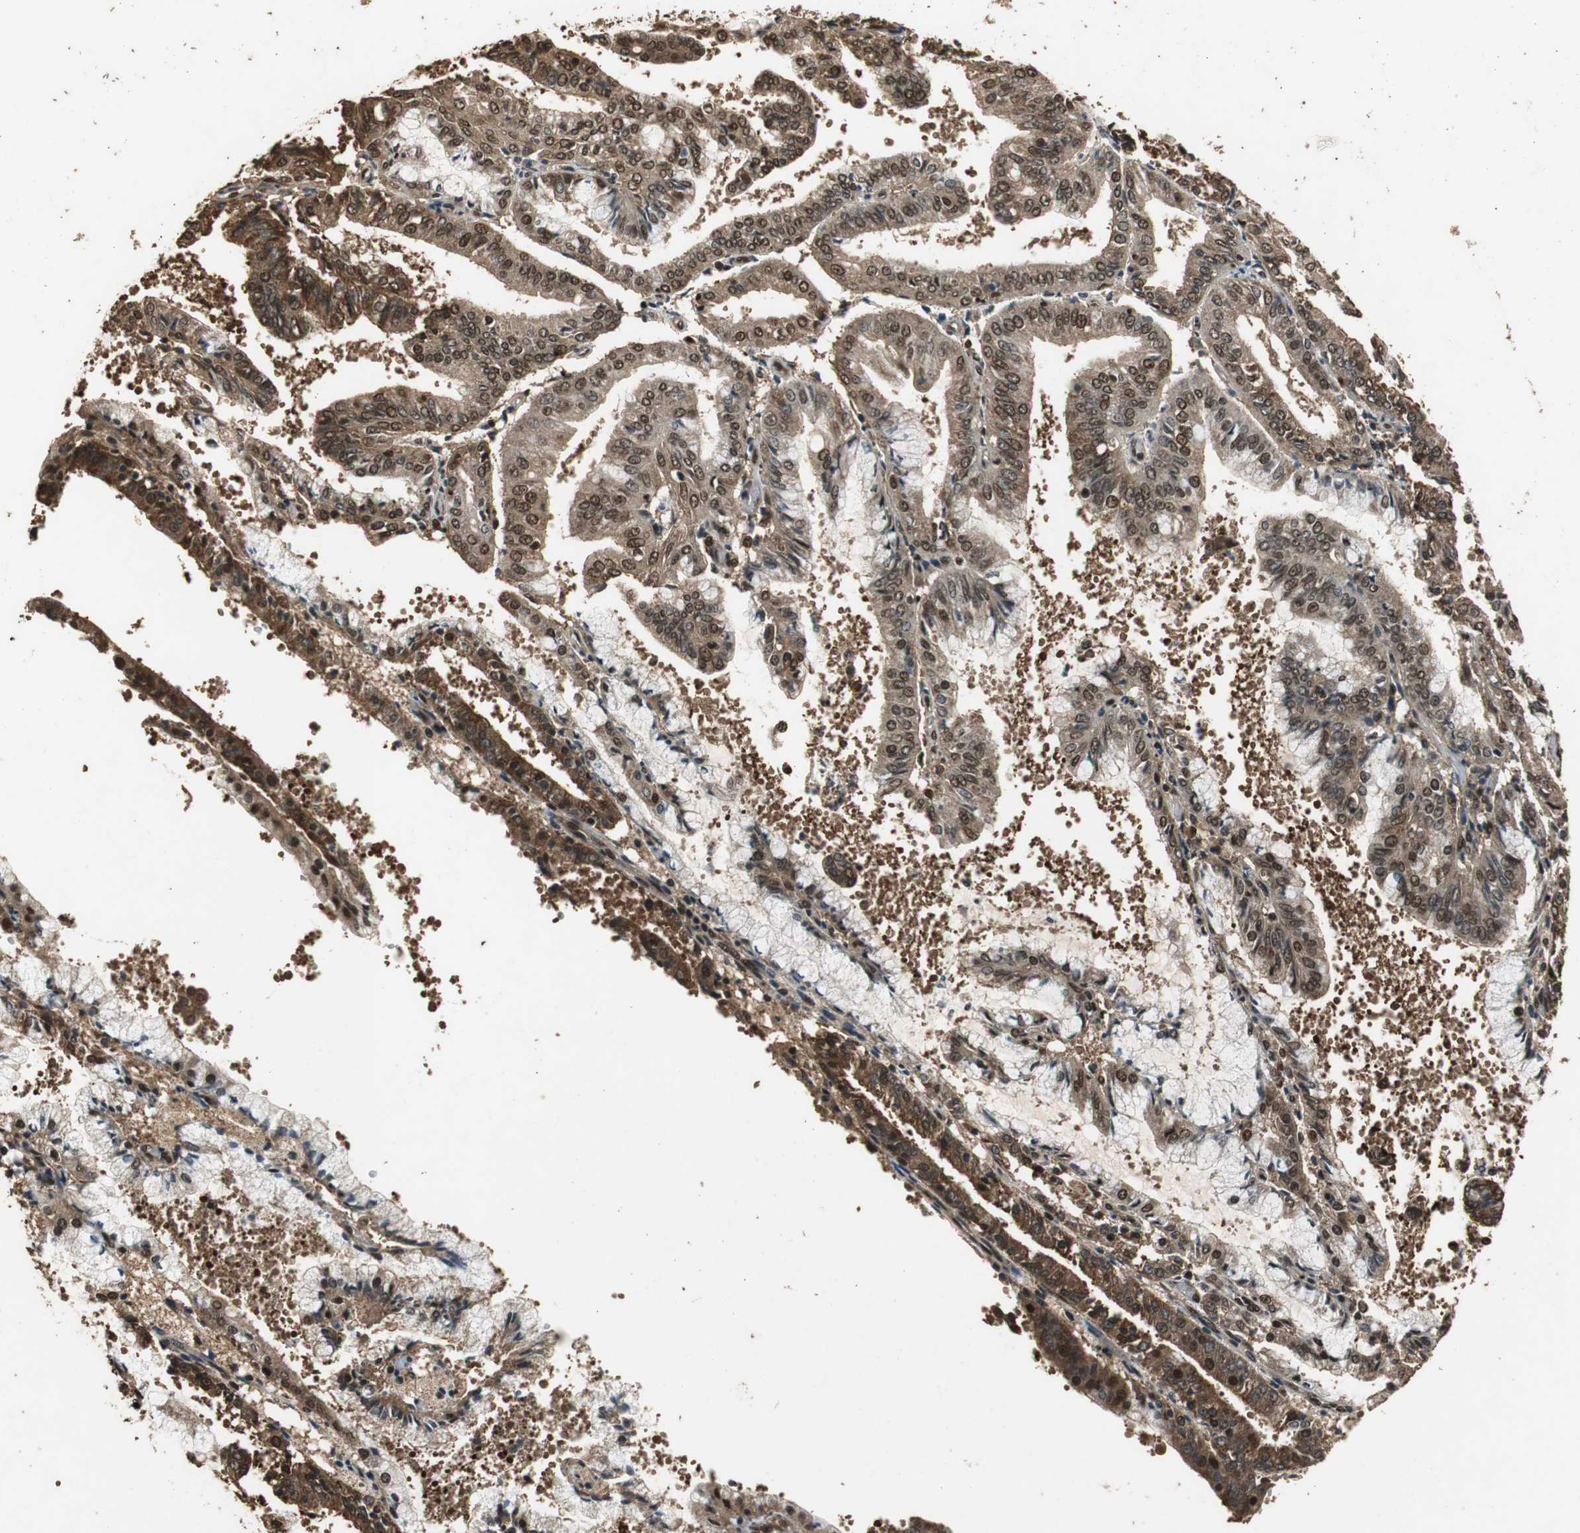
{"staining": {"intensity": "strong", "quantity": ">75%", "location": "cytoplasmic/membranous,nuclear"}, "tissue": "endometrial cancer", "cell_type": "Tumor cells", "image_type": "cancer", "snomed": [{"axis": "morphology", "description": "Adenocarcinoma, NOS"}, {"axis": "topography", "description": "Endometrium"}], "caption": "A photomicrograph of human endometrial cancer stained for a protein demonstrates strong cytoplasmic/membranous and nuclear brown staining in tumor cells. The staining was performed using DAB to visualize the protein expression in brown, while the nuclei were stained in blue with hematoxylin (Magnification: 20x).", "gene": "ZNF18", "patient": {"sex": "female", "age": 63}}